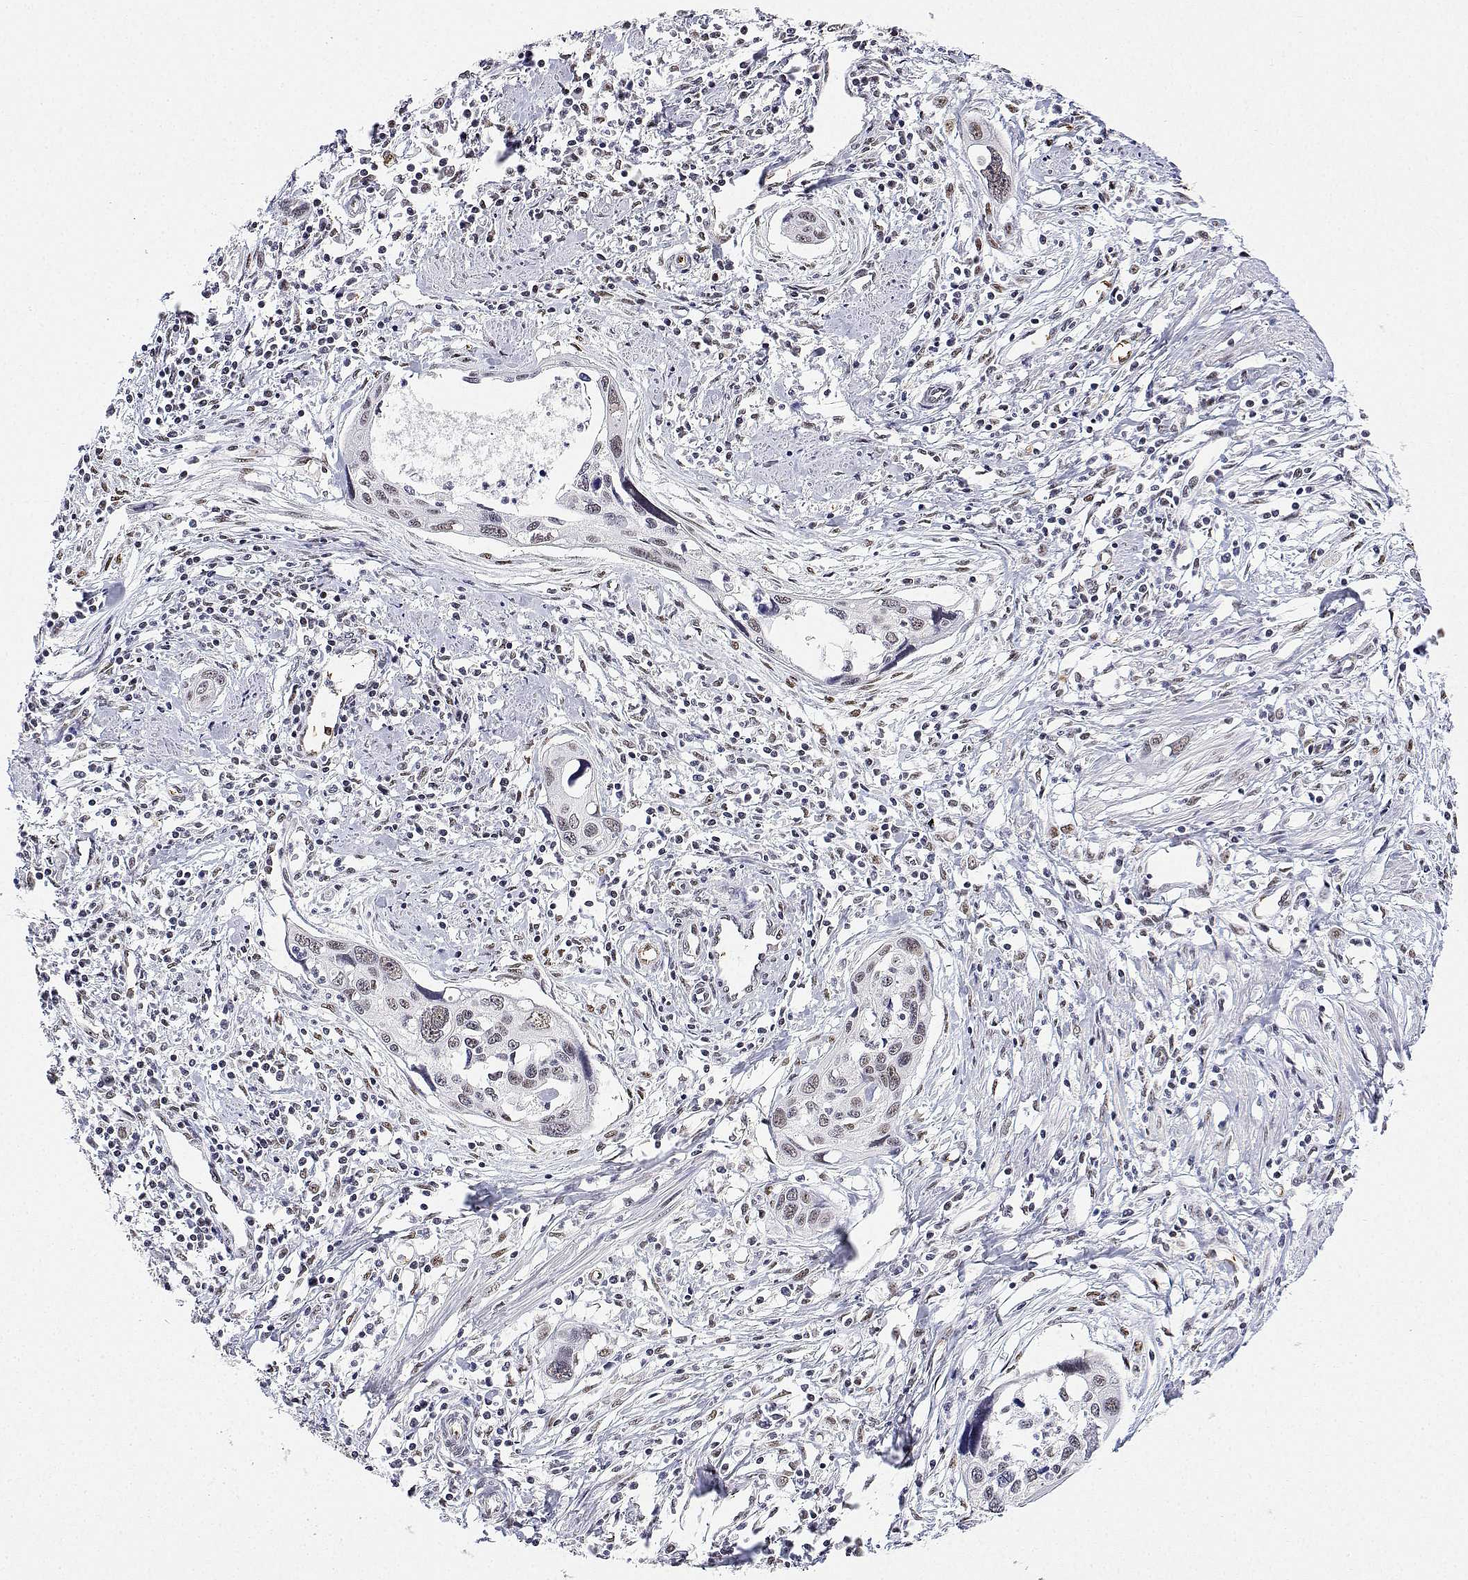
{"staining": {"intensity": "weak", "quantity": "25%-75%", "location": "nuclear"}, "tissue": "cervical cancer", "cell_type": "Tumor cells", "image_type": "cancer", "snomed": [{"axis": "morphology", "description": "Squamous cell carcinoma, NOS"}, {"axis": "topography", "description": "Cervix"}], "caption": "Immunohistochemistry (IHC) staining of cervical cancer (squamous cell carcinoma), which reveals low levels of weak nuclear positivity in approximately 25%-75% of tumor cells indicating weak nuclear protein staining. The staining was performed using DAB (brown) for protein detection and nuclei were counterstained in hematoxylin (blue).", "gene": "ADAR", "patient": {"sex": "female", "age": 31}}